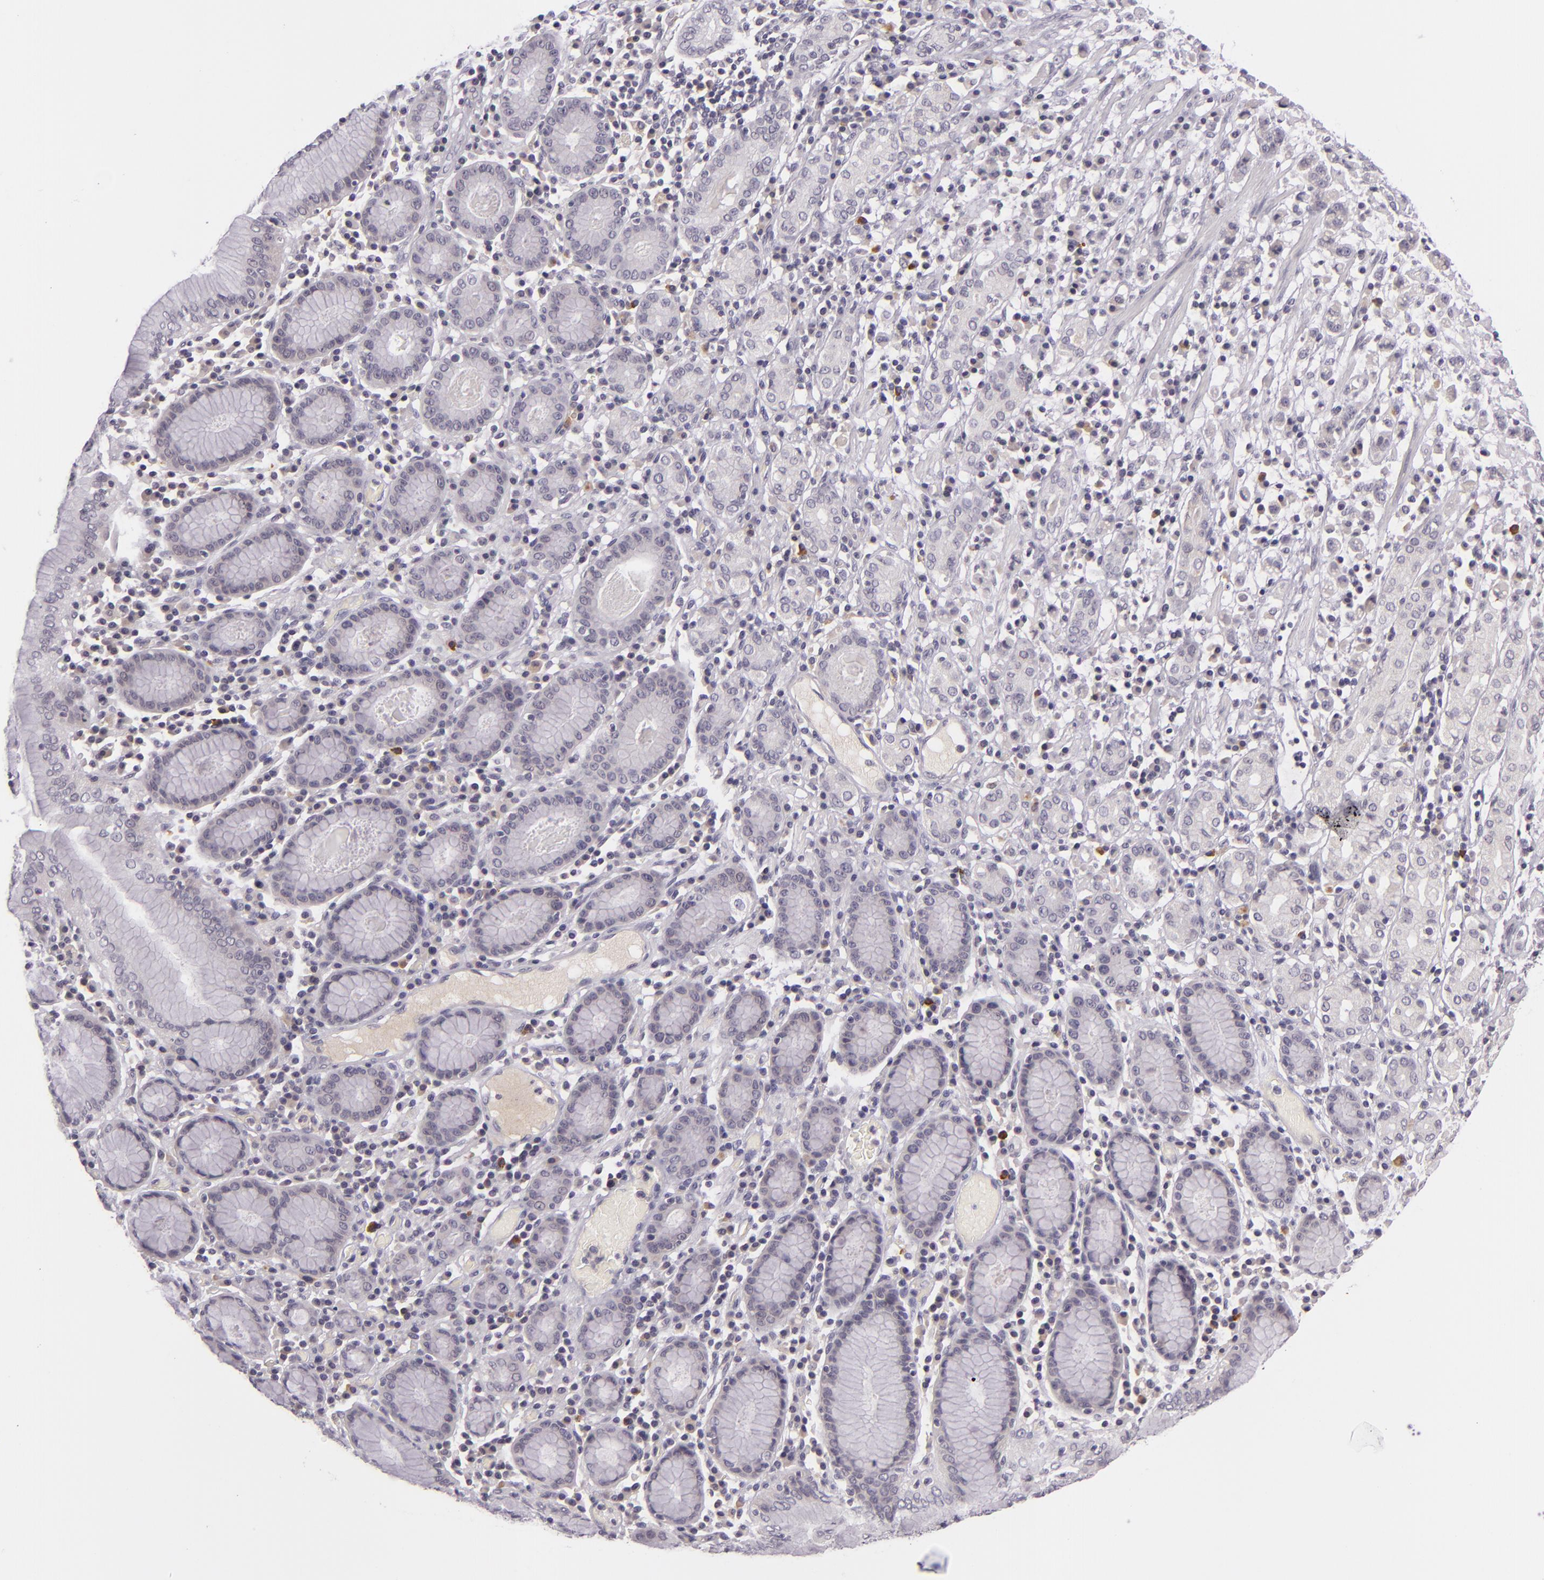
{"staining": {"intensity": "negative", "quantity": "none", "location": "none"}, "tissue": "stomach cancer", "cell_type": "Tumor cells", "image_type": "cancer", "snomed": [{"axis": "morphology", "description": "Adenocarcinoma, NOS"}, {"axis": "topography", "description": "Stomach, lower"}], "caption": "Immunohistochemistry (IHC) image of stomach adenocarcinoma stained for a protein (brown), which exhibits no positivity in tumor cells. The staining is performed using DAB (3,3'-diaminobenzidine) brown chromogen with nuclei counter-stained in using hematoxylin.", "gene": "DAG1", "patient": {"sex": "male", "age": 88}}